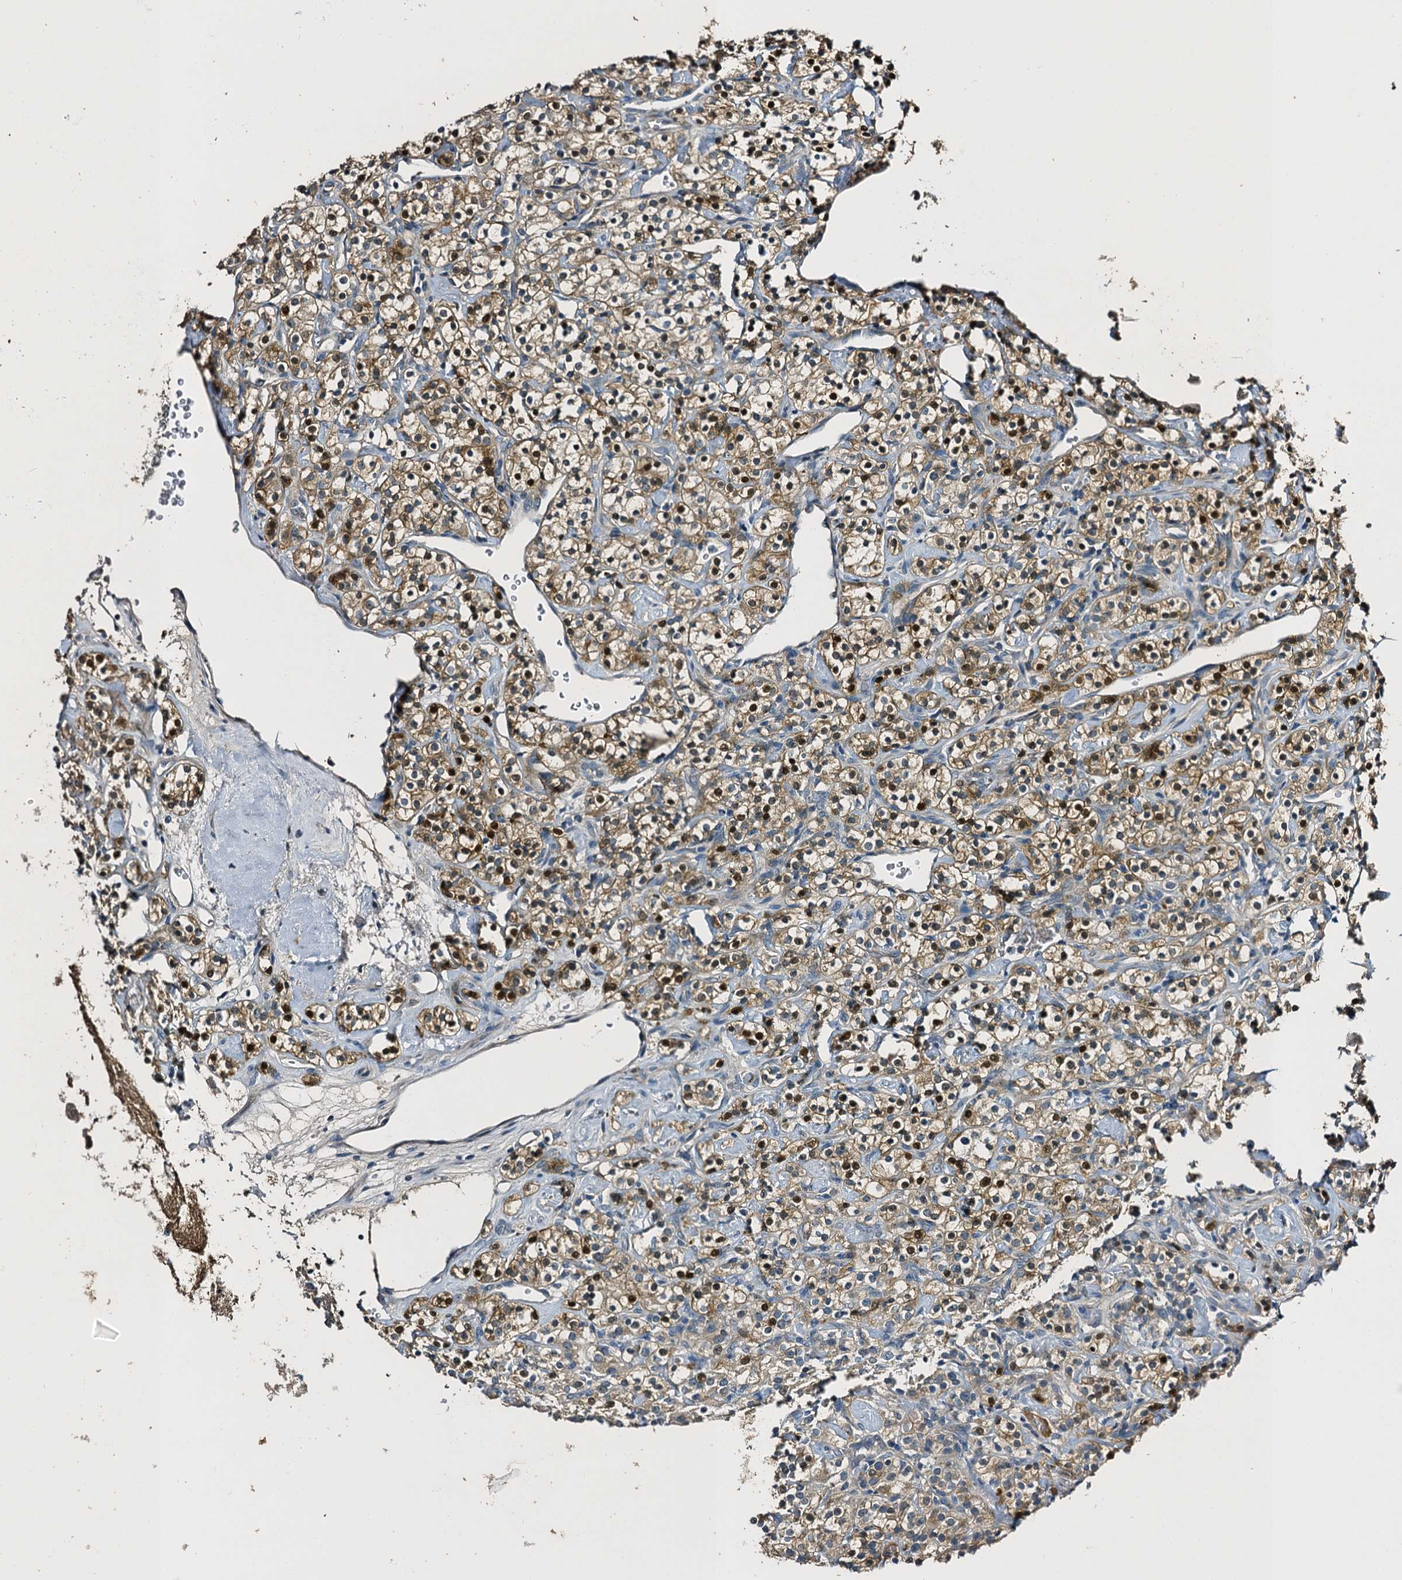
{"staining": {"intensity": "moderate", "quantity": ">75%", "location": "cytoplasmic/membranous,nuclear"}, "tissue": "renal cancer", "cell_type": "Tumor cells", "image_type": "cancer", "snomed": [{"axis": "morphology", "description": "Adenocarcinoma, NOS"}, {"axis": "topography", "description": "Kidney"}], "caption": "Human adenocarcinoma (renal) stained with a protein marker demonstrates moderate staining in tumor cells.", "gene": "SLC11A2", "patient": {"sex": "male", "age": 77}}